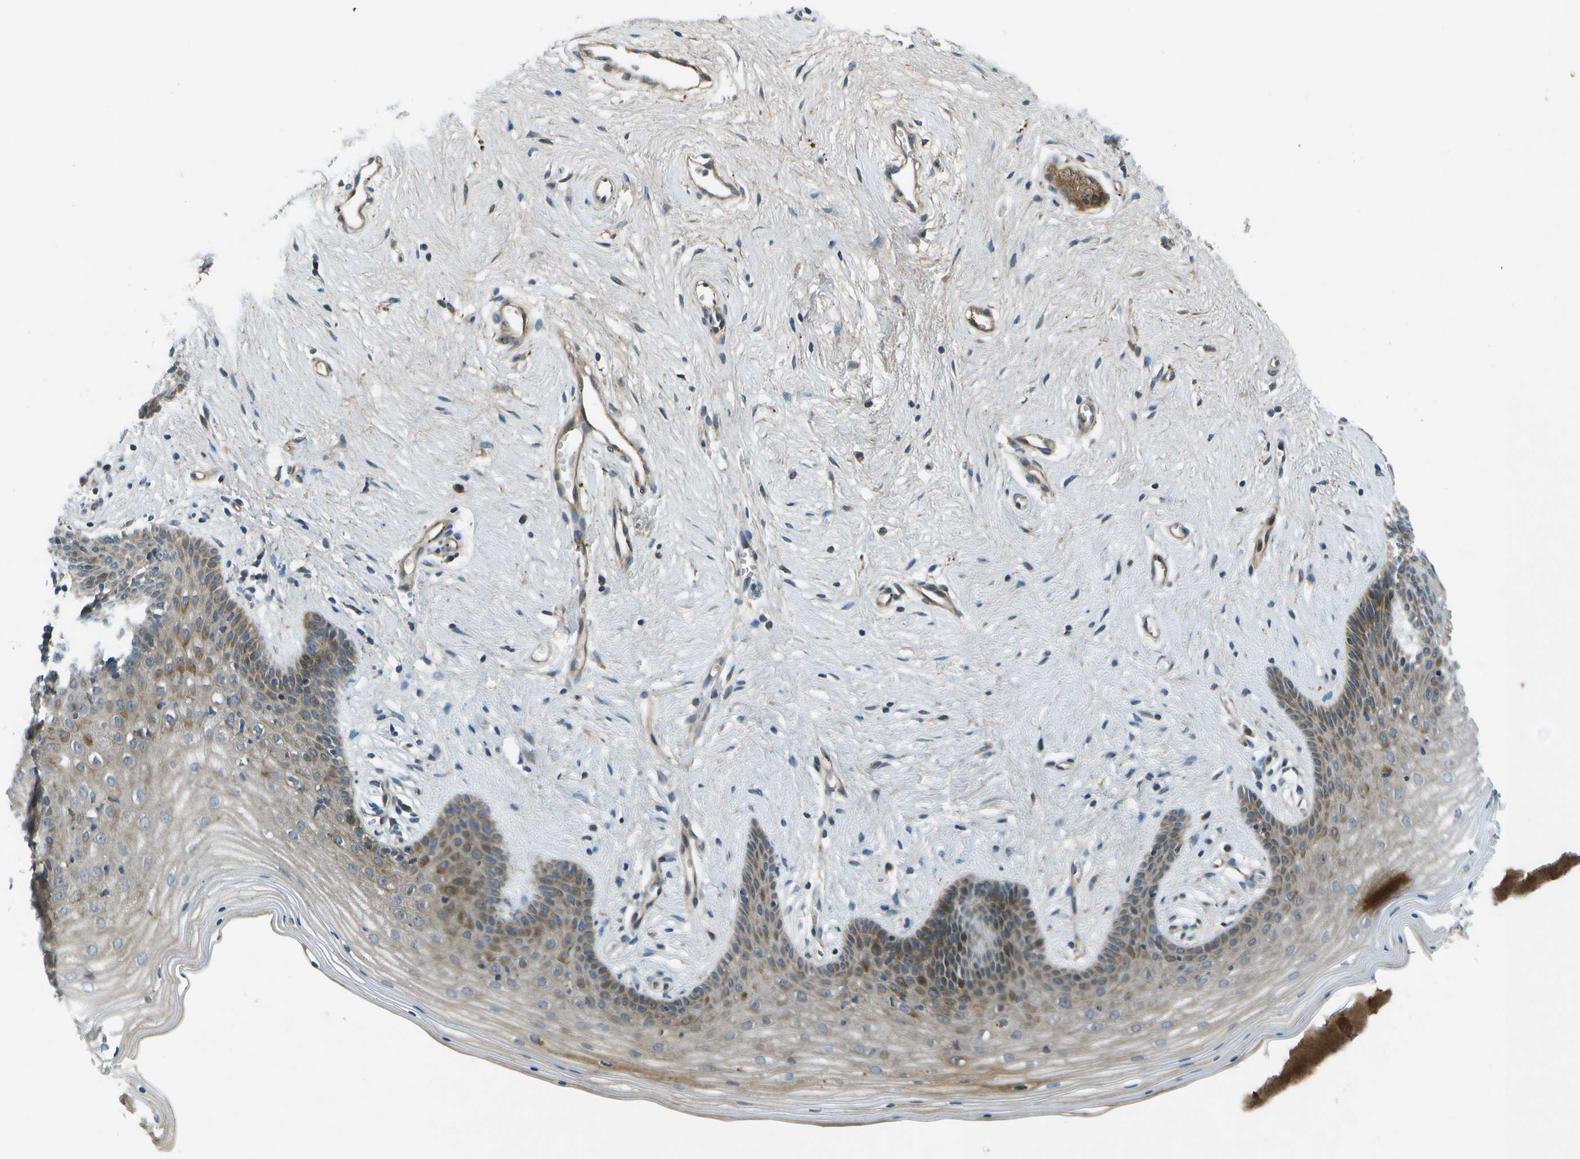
{"staining": {"intensity": "moderate", "quantity": "25%-75%", "location": "cytoplasmic/membranous"}, "tissue": "vagina", "cell_type": "Squamous epithelial cells", "image_type": "normal", "snomed": [{"axis": "morphology", "description": "Normal tissue, NOS"}, {"axis": "topography", "description": "Vagina"}], "caption": "About 25%-75% of squamous epithelial cells in benign human vagina reveal moderate cytoplasmic/membranous protein expression as visualized by brown immunohistochemical staining.", "gene": "PXYLP1", "patient": {"sex": "female", "age": 44}}